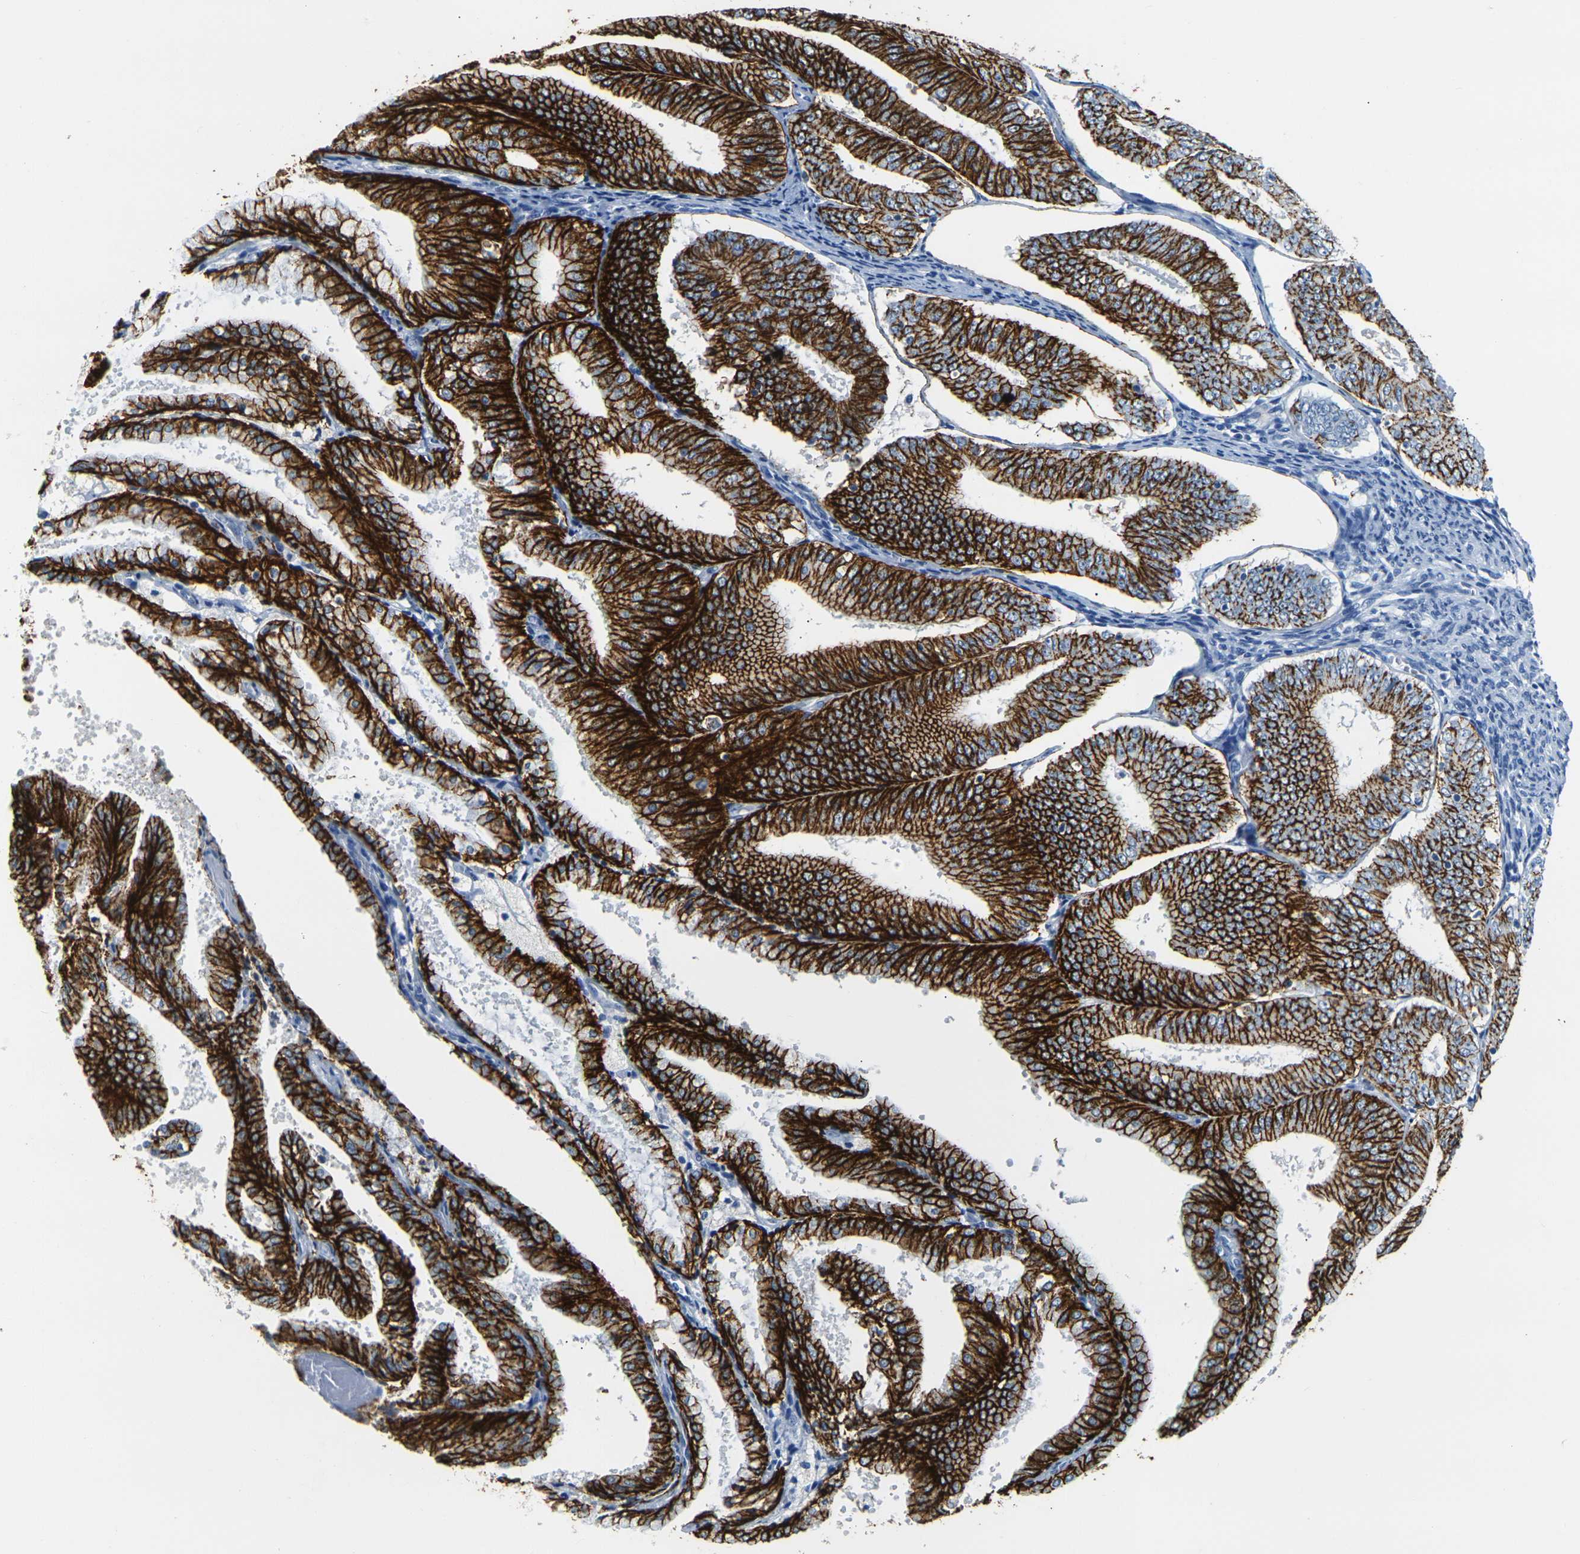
{"staining": {"intensity": "strong", "quantity": ">75%", "location": "cytoplasmic/membranous"}, "tissue": "endometrial cancer", "cell_type": "Tumor cells", "image_type": "cancer", "snomed": [{"axis": "morphology", "description": "Adenocarcinoma, NOS"}, {"axis": "topography", "description": "Endometrium"}], "caption": "Brown immunohistochemical staining in human endometrial cancer displays strong cytoplasmic/membranous expression in about >75% of tumor cells. (Brightfield microscopy of DAB IHC at high magnification).", "gene": "CLDN7", "patient": {"sex": "female", "age": 63}}